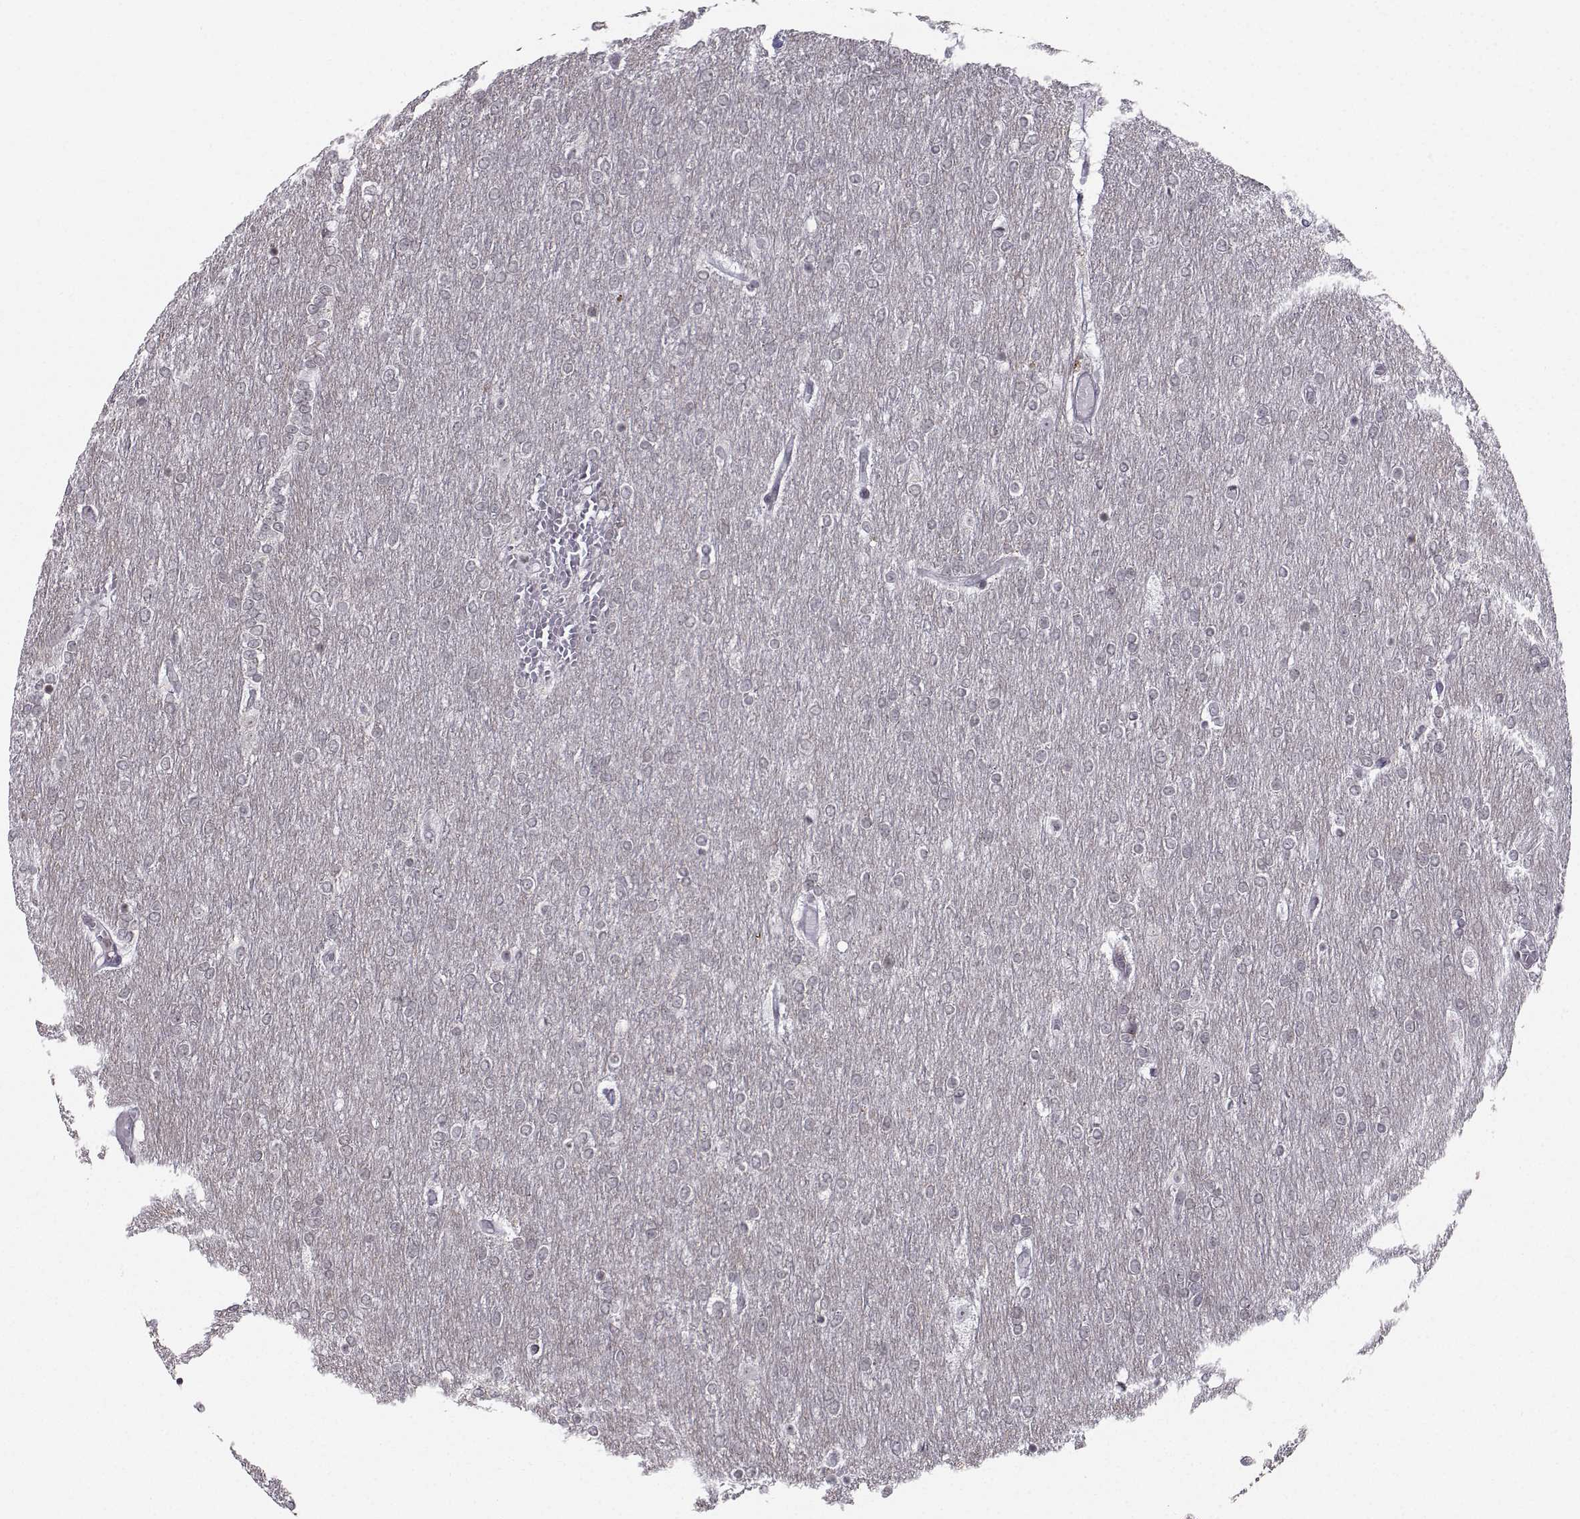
{"staining": {"intensity": "negative", "quantity": "none", "location": "none"}, "tissue": "glioma", "cell_type": "Tumor cells", "image_type": "cancer", "snomed": [{"axis": "morphology", "description": "Glioma, malignant, High grade"}, {"axis": "topography", "description": "Brain"}], "caption": "Immunohistochemistry (IHC) of malignant high-grade glioma exhibits no staining in tumor cells.", "gene": "MARCHF4", "patient": {"sex": "female", "age": 61}}